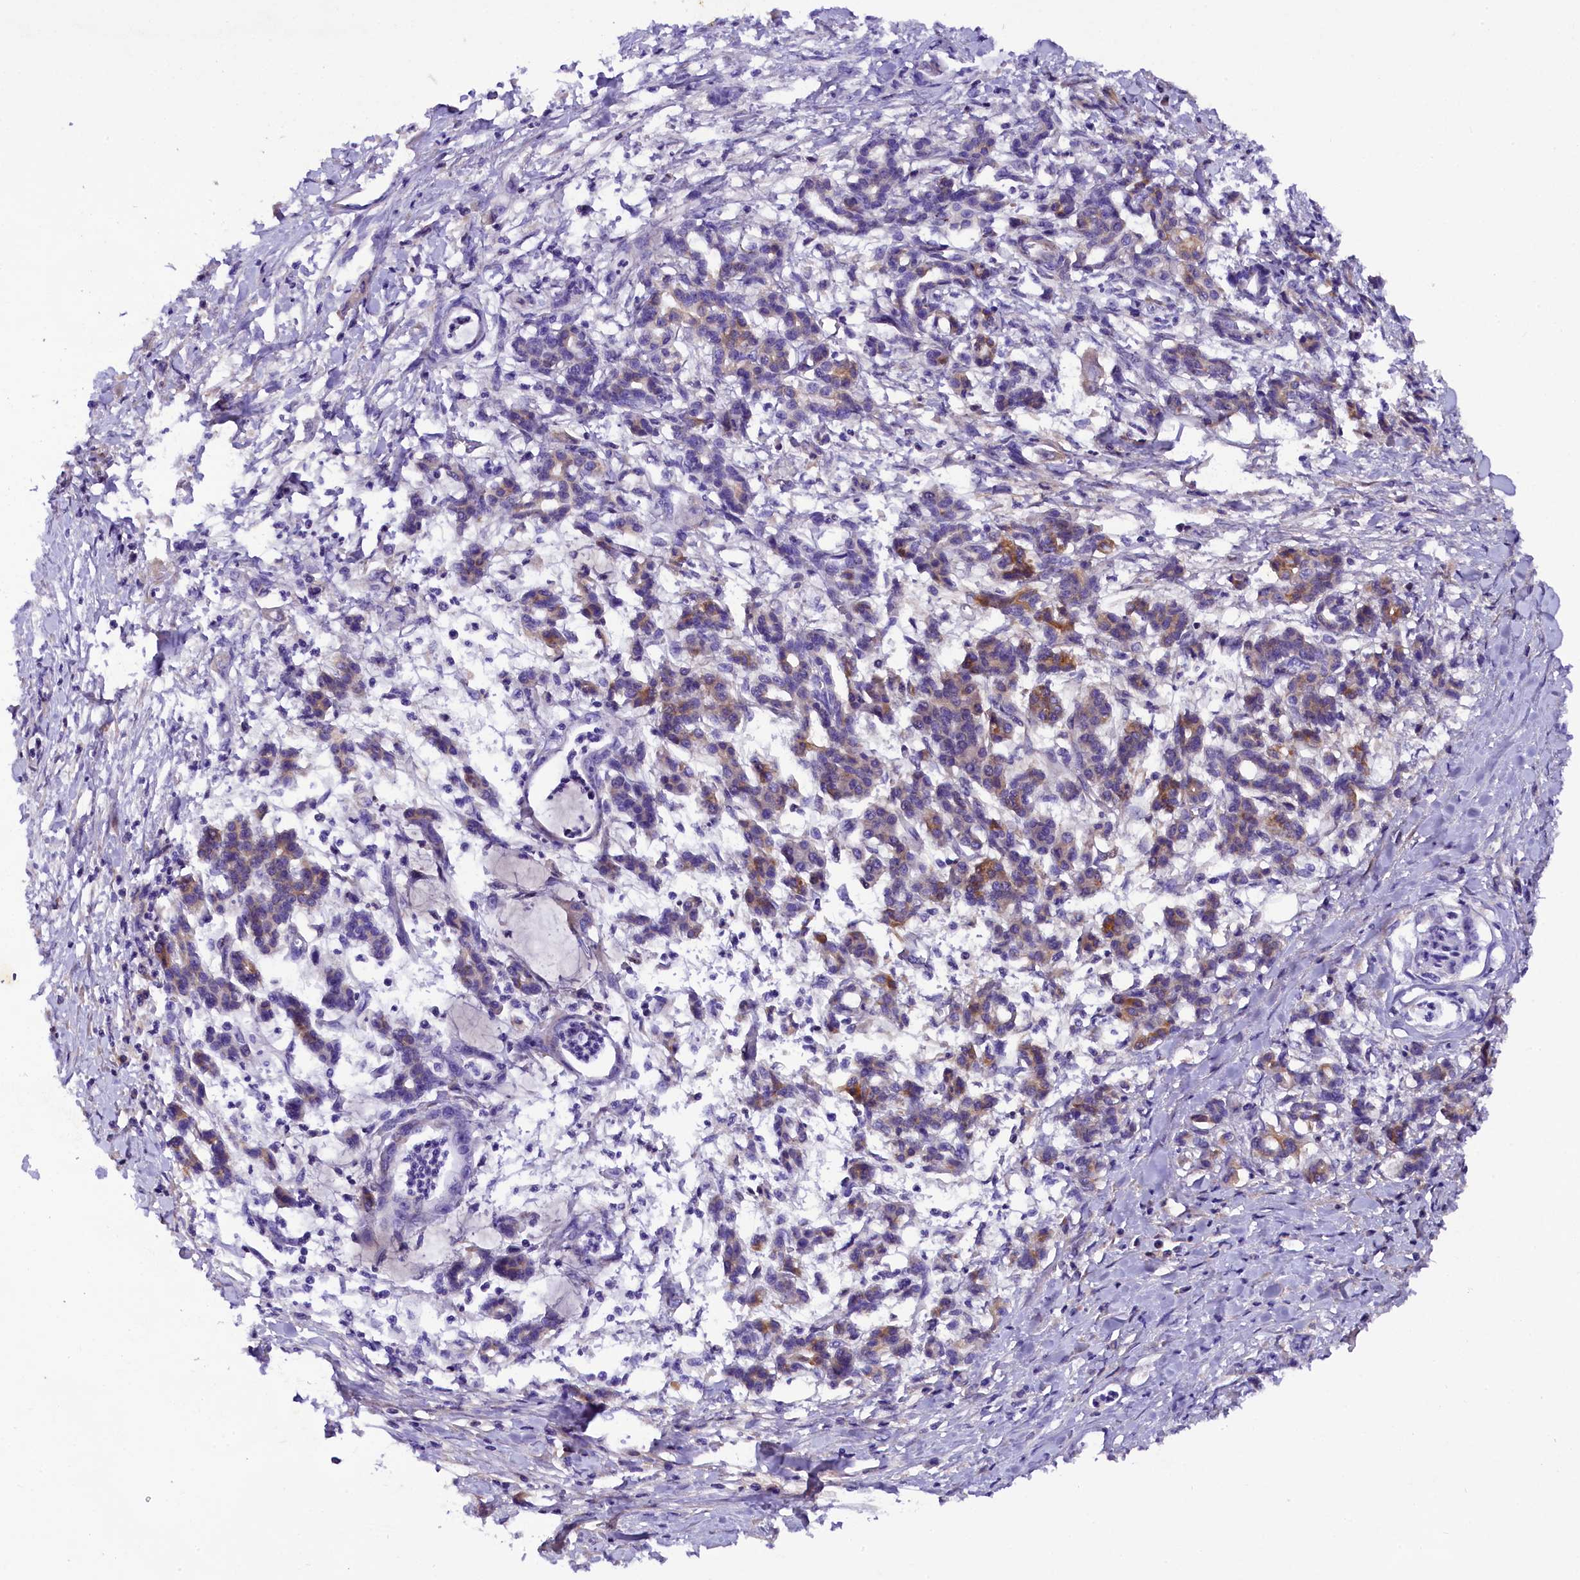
{"staining": {"intensity": "moderate", "quantity": "25%-75%", "location": "cytoplasmic/membranous"}, "tissue": "pancreatic cancer", "cell_type": "Tumor cells", "image_type": "cancer", "snomed": [{"axis": "morphology", "description": "Adenocarcinoma, NOS"}, {"axis": "topography", "description": "Pancreas"}], "caption": "Immunohistochemical staining of adenocarcinoma (pancreatic) demonstrates moderate cytoplasmic/membranous protein positivity in approximately 25%-75% of tumor cells. Nuclei are stained in blue.", "gene": "SOD3", "patient": {"sex": "female", "age": 55}}